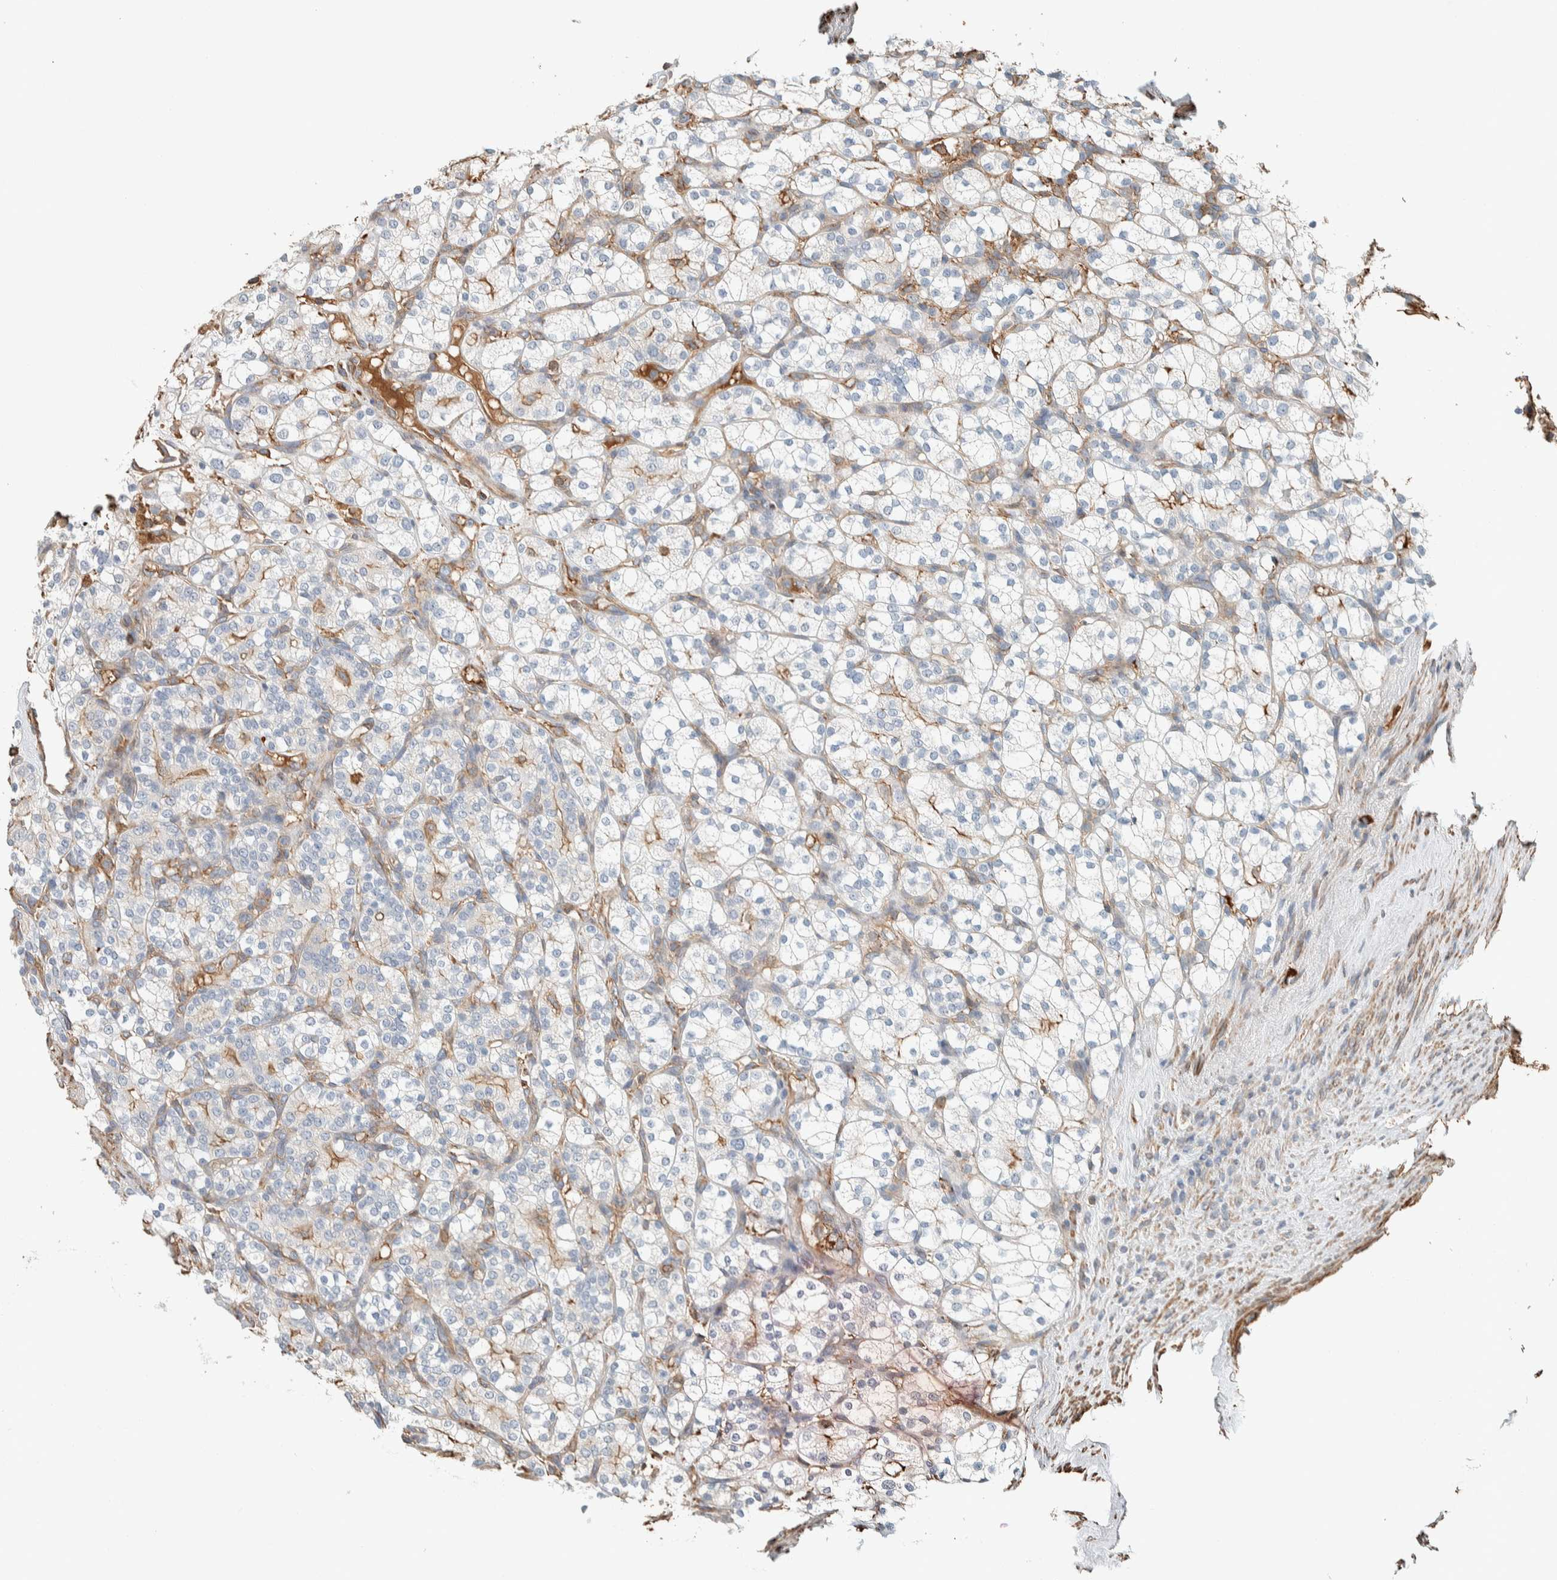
{"staining": {"intensity": "negative", "quantity": "none", "location": "none"}, "tissue": "renal cancer", "cell_type": "Tumor cells", "image_type": "cancer", "snomed": [{"axis": "morphology", "description": "Adenocarcinoma, NOS"}, {"axis": "topography", "description": "Kidney"}], "caption": "Tumor cells are negative for protein expression in human adenocarcinoma (renal).", "gene": "CTBP2", "patient": {"sex": "male", "age": 77}}